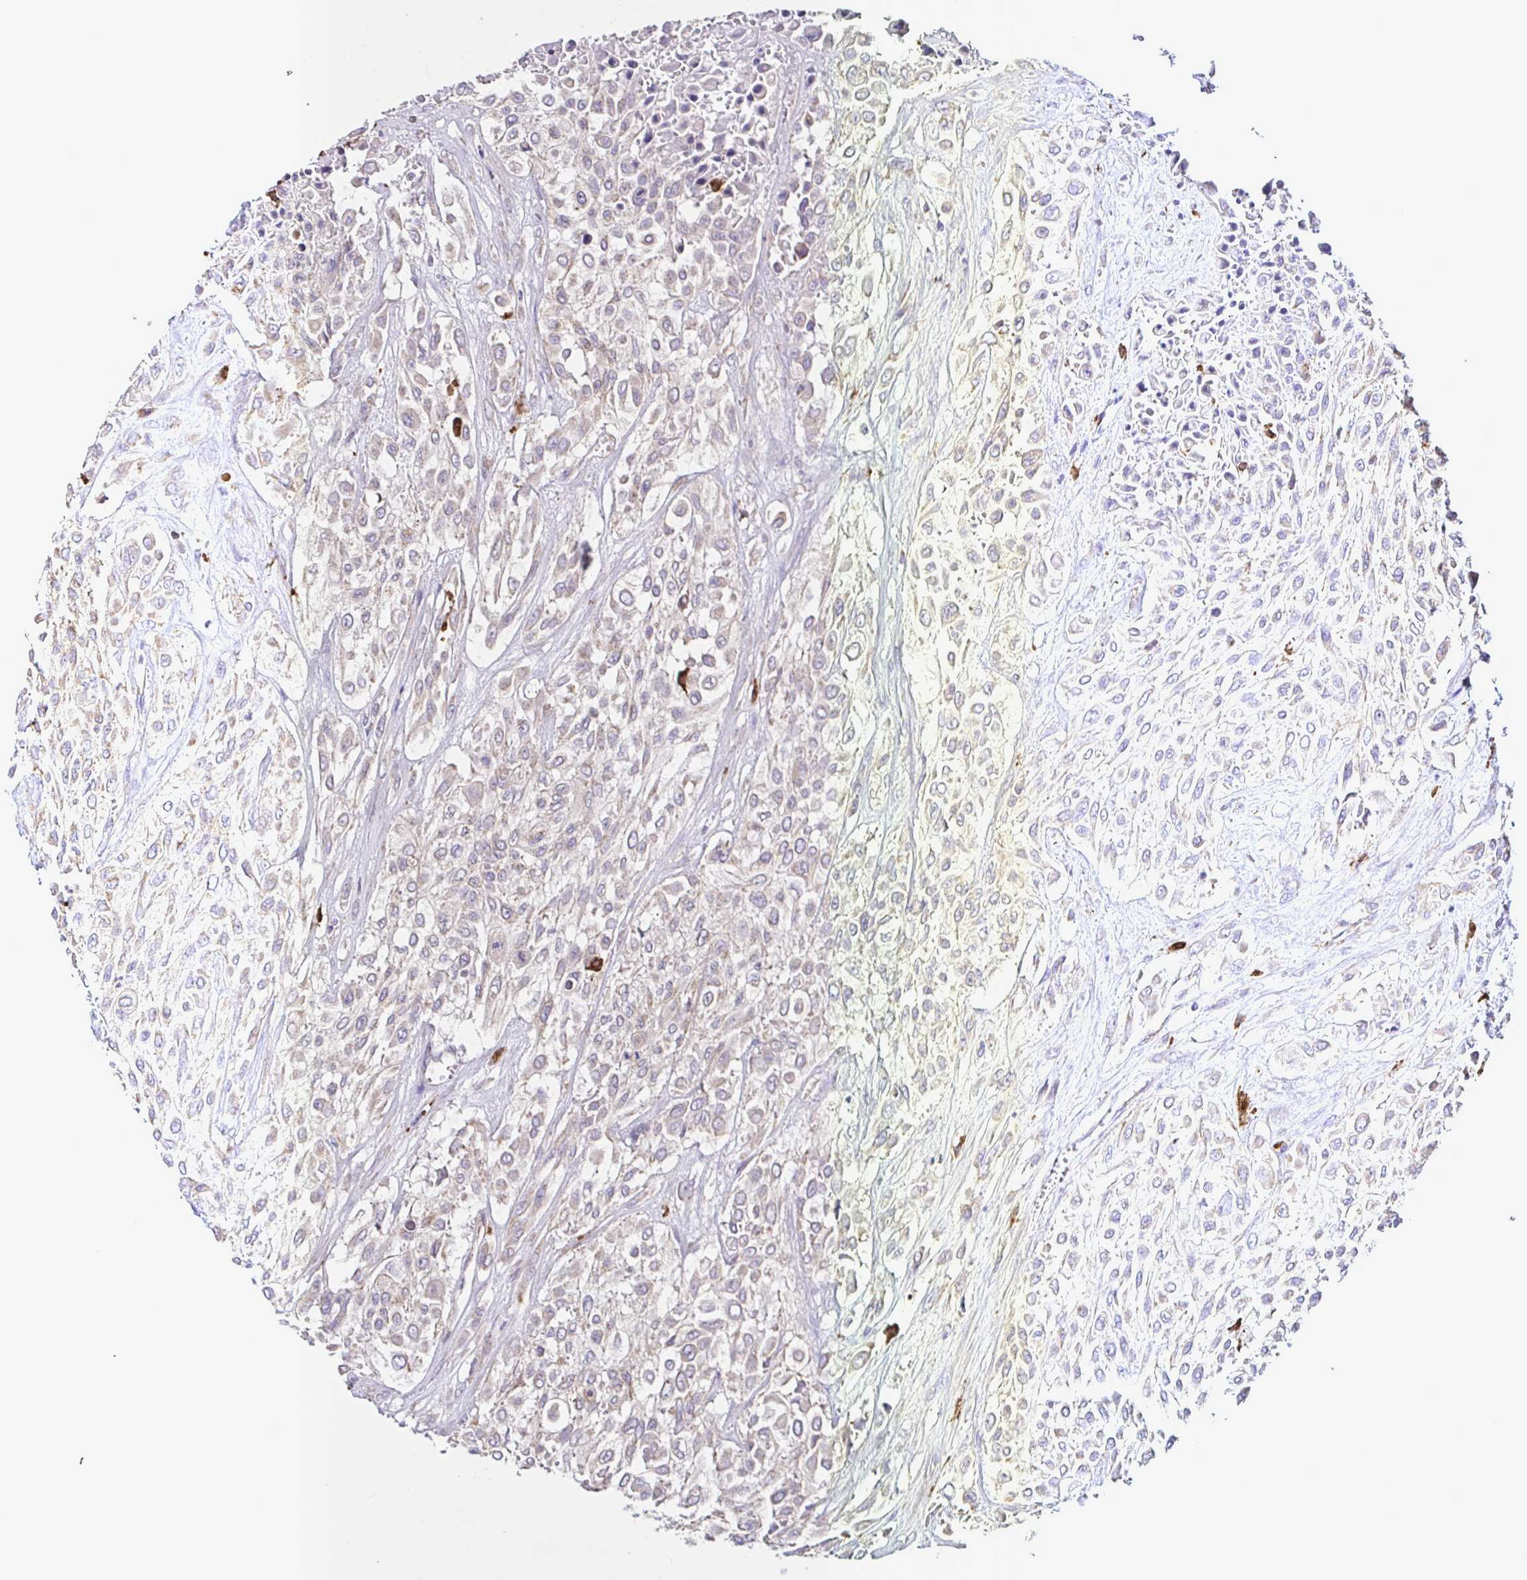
{"staining": {"intensity": "weak", "quantity": "25%-75%", "location": "cytoplasmic/membranous"}, "tissue": "urothelial cancer", "cell_type": "Tumor cells", "image_type": "cancer", "snomed": [{"axis": "morphology", "description": "Urothelial carcinoma, High grade"}, {"axis": "topography", "description": "Urinary bladder"}], "caption": "A high-resolution micrograph shows IHC staining of urothelial carcinoma (high-grade), which exhibits weak cytoplasmic/membranous positivity in approximately 25%-75% of tumor cells. (DAB IHC with brightfield microscopy, high magnification).", "gene": "MSR1", "patient": {"sex": "male", "age": 57}}